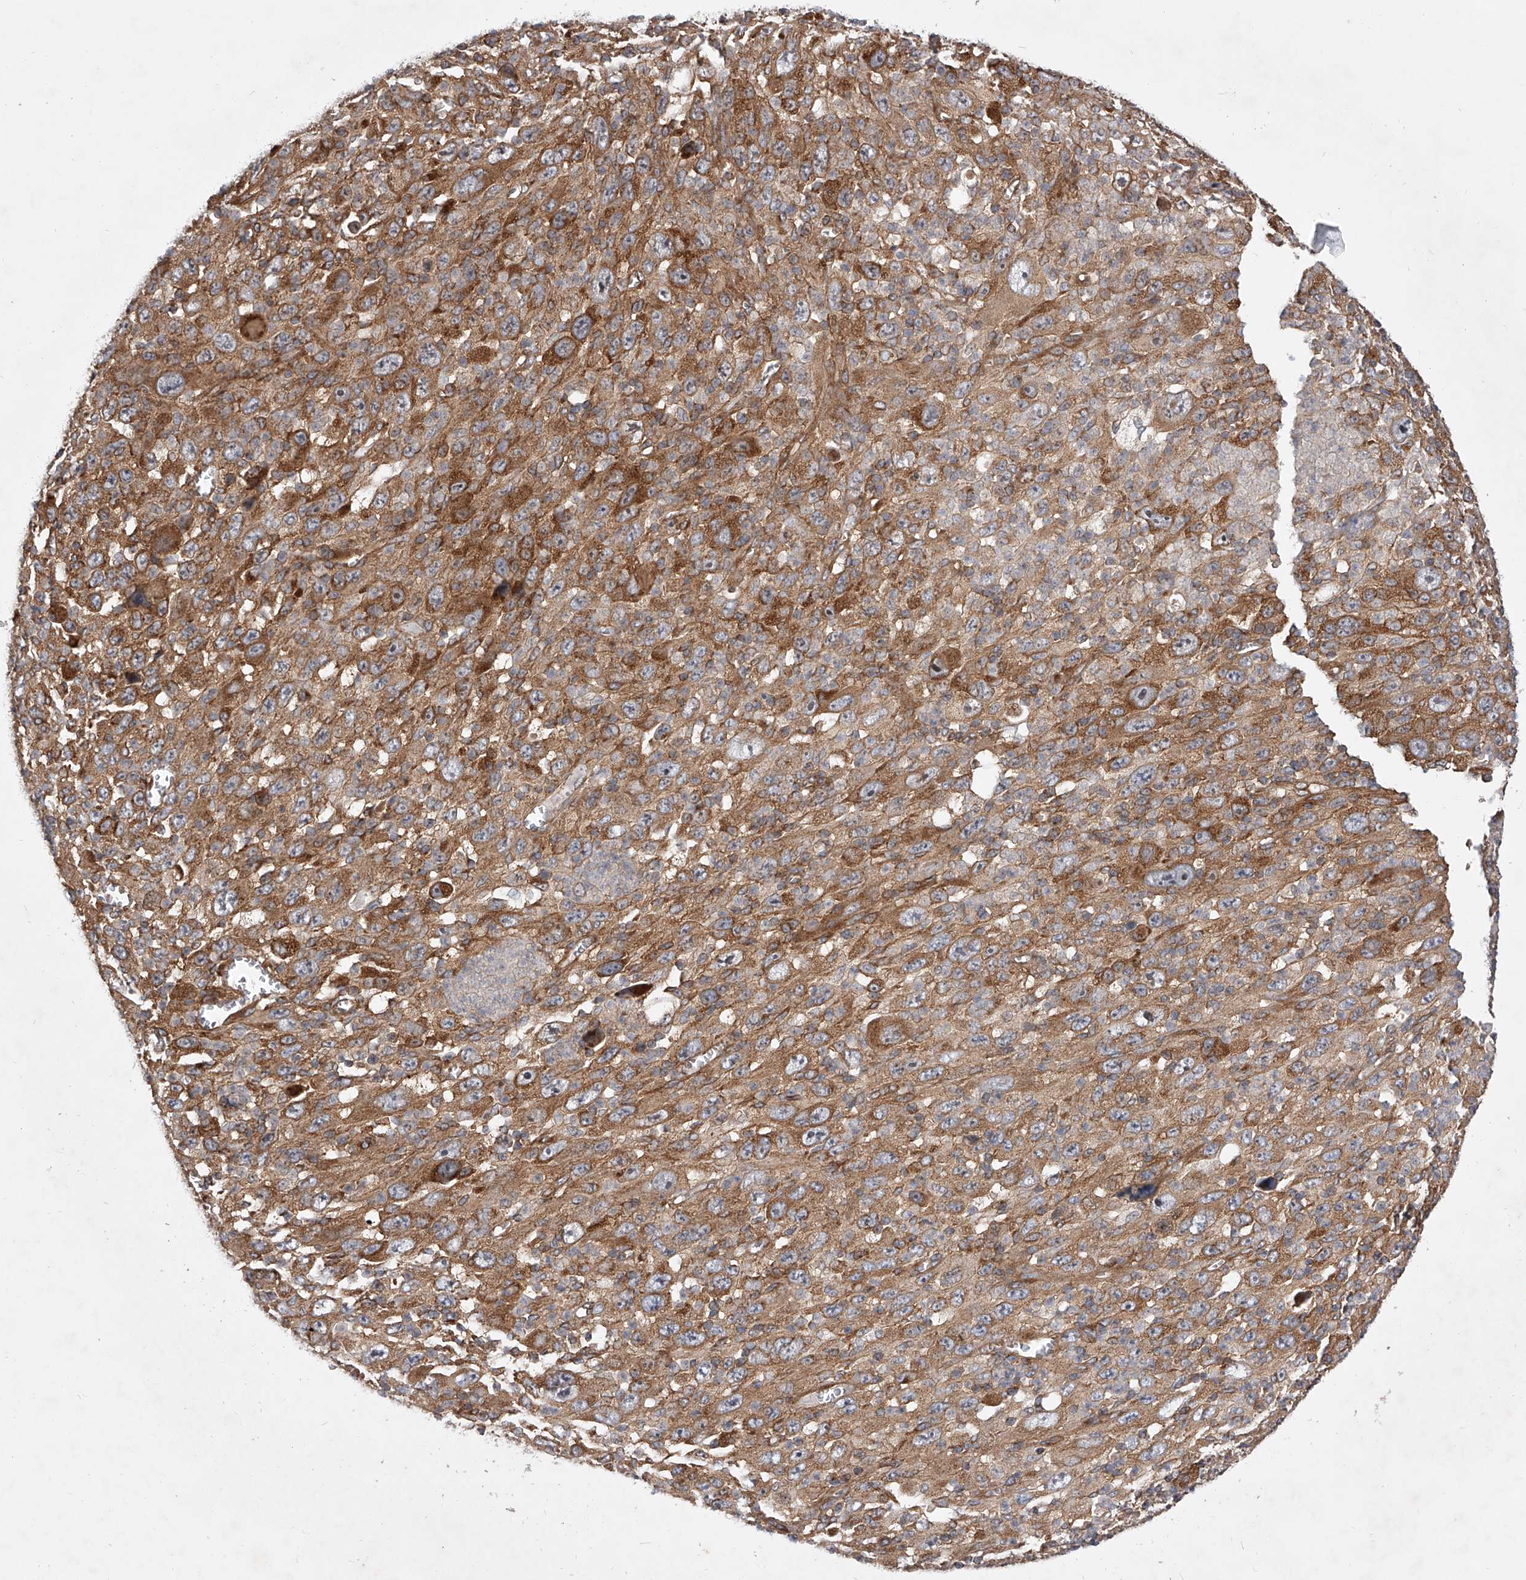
{"staining": {"intensity": "moderate", "quantity": ">75%", "location": "cytoplasmic/membranous"}, "tissue": "melanoma", "cell_type": "Tumor cells", "image_type": "cancer", "snomed": [{"axis": "morphology", "description": "Malignant melanoma, Metastatic site"}, {"axis": "topography", "description": "Skin"}], "caption": "Protein expression by immunohistochemistry (IHC) reveals moderate cytoplasmic/membranous staining in about >75% of tumor cells in malignant melanoma (metastatic site). The protein is stained brown, and the nuclei are stained in blue (DAB (3,3'-diaminobenzidine) IHC with brightfield microscopy, high magnification).", "gene": "CFAP410", "patient": {"sex": "female", "age": 56}}